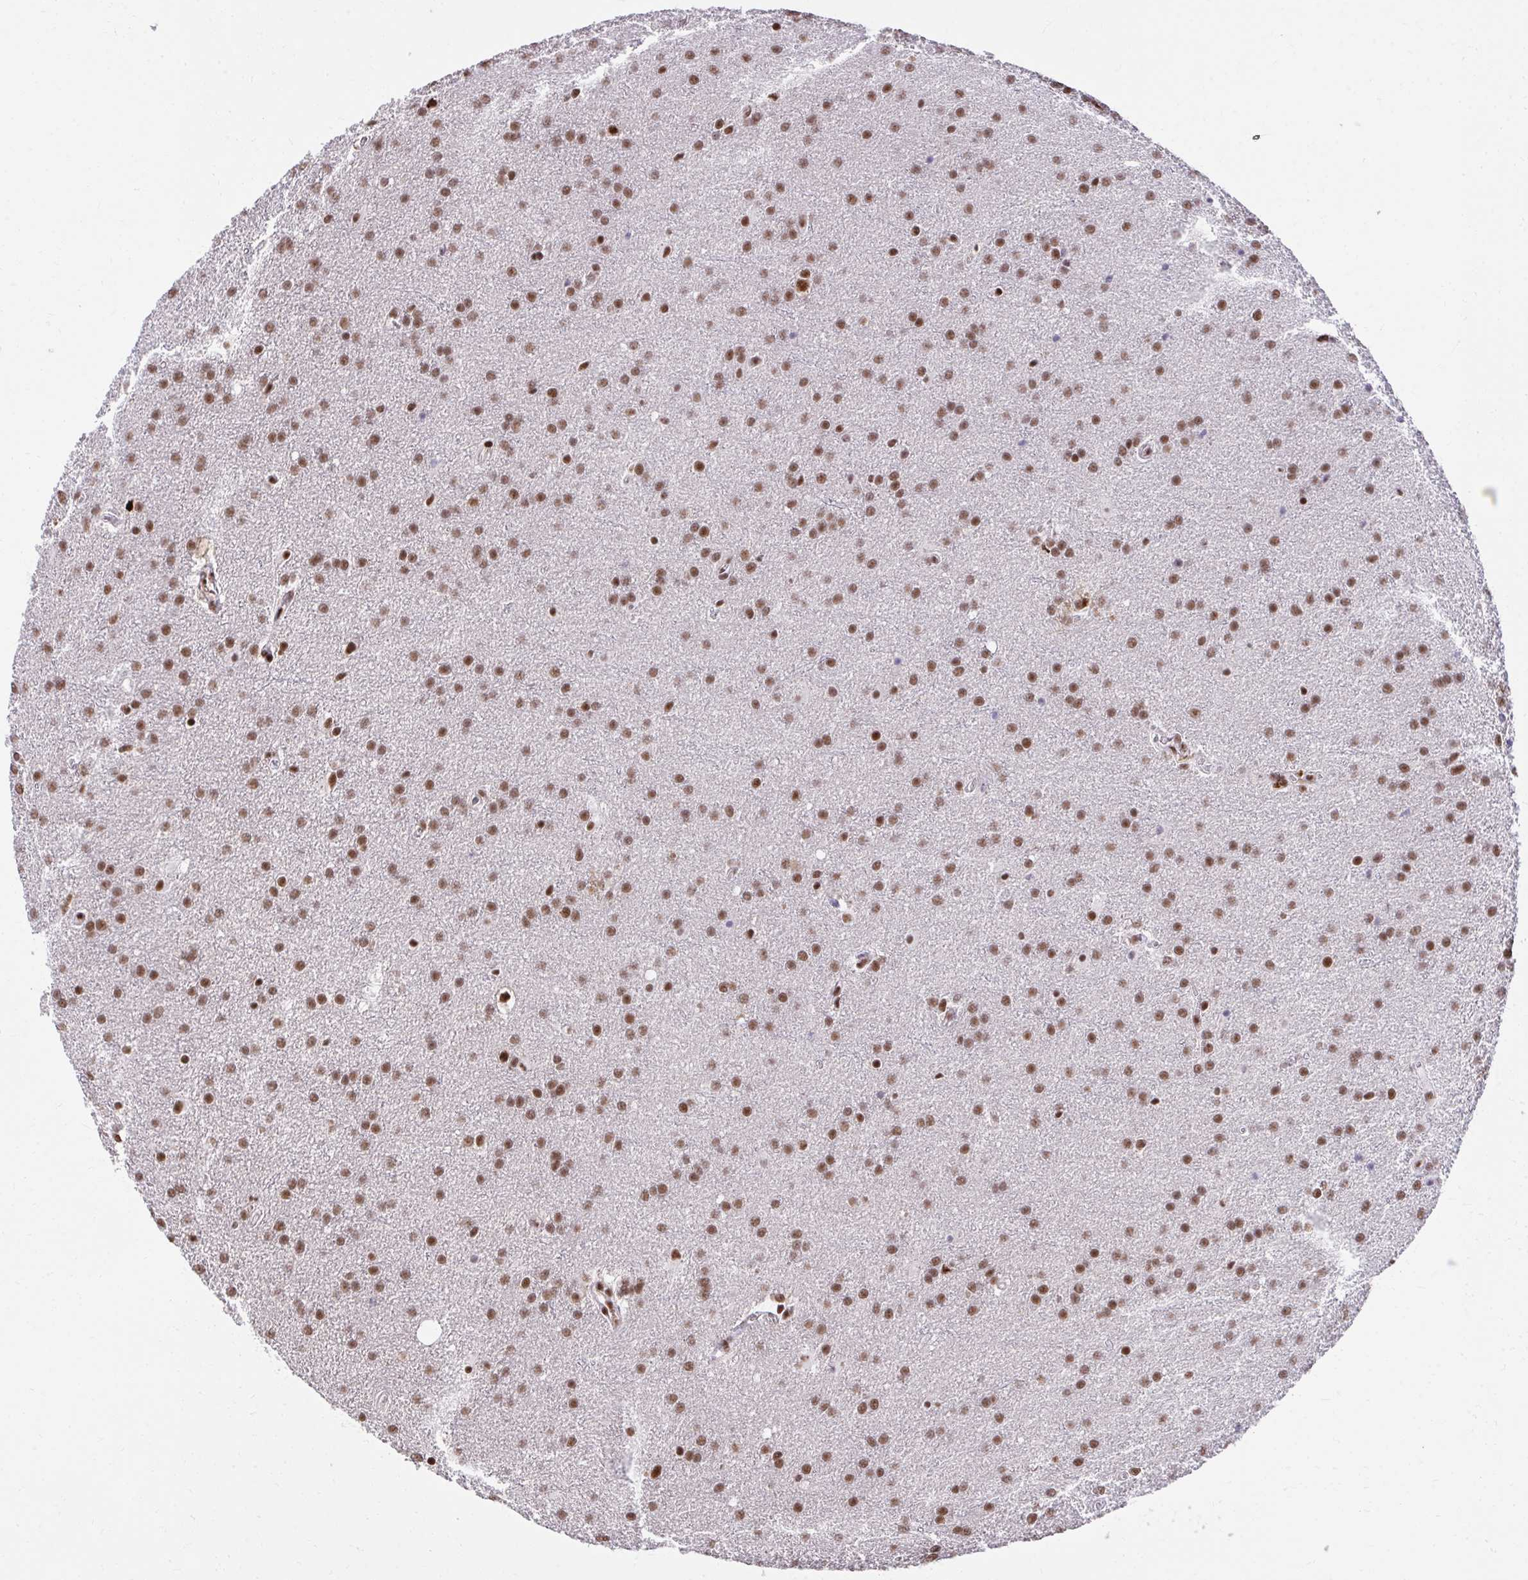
{"staining": {"intensity": "moderate", "quantity": ">75%", "location": "nuclear"}, "tissue": "glioma", "cell_type": "Tumor cells", "image_type": "cancer", "snomed": [{"axis": "morphology", "description": "Glioma, malignant, Low grade"}, {"axis": "topography", "description": "Brain"}], "caption": "Immunohistochemistry (IHC) micrograph of neoplastic tissue: glioma stained using IHC demonstrates medium levels of moderate protein expression localized specifically in the nuclear of tumor cells, appearing as a nuclear brown color.", "gene": "SYNE4", "patient": {"sex": "female", "age": 32}}